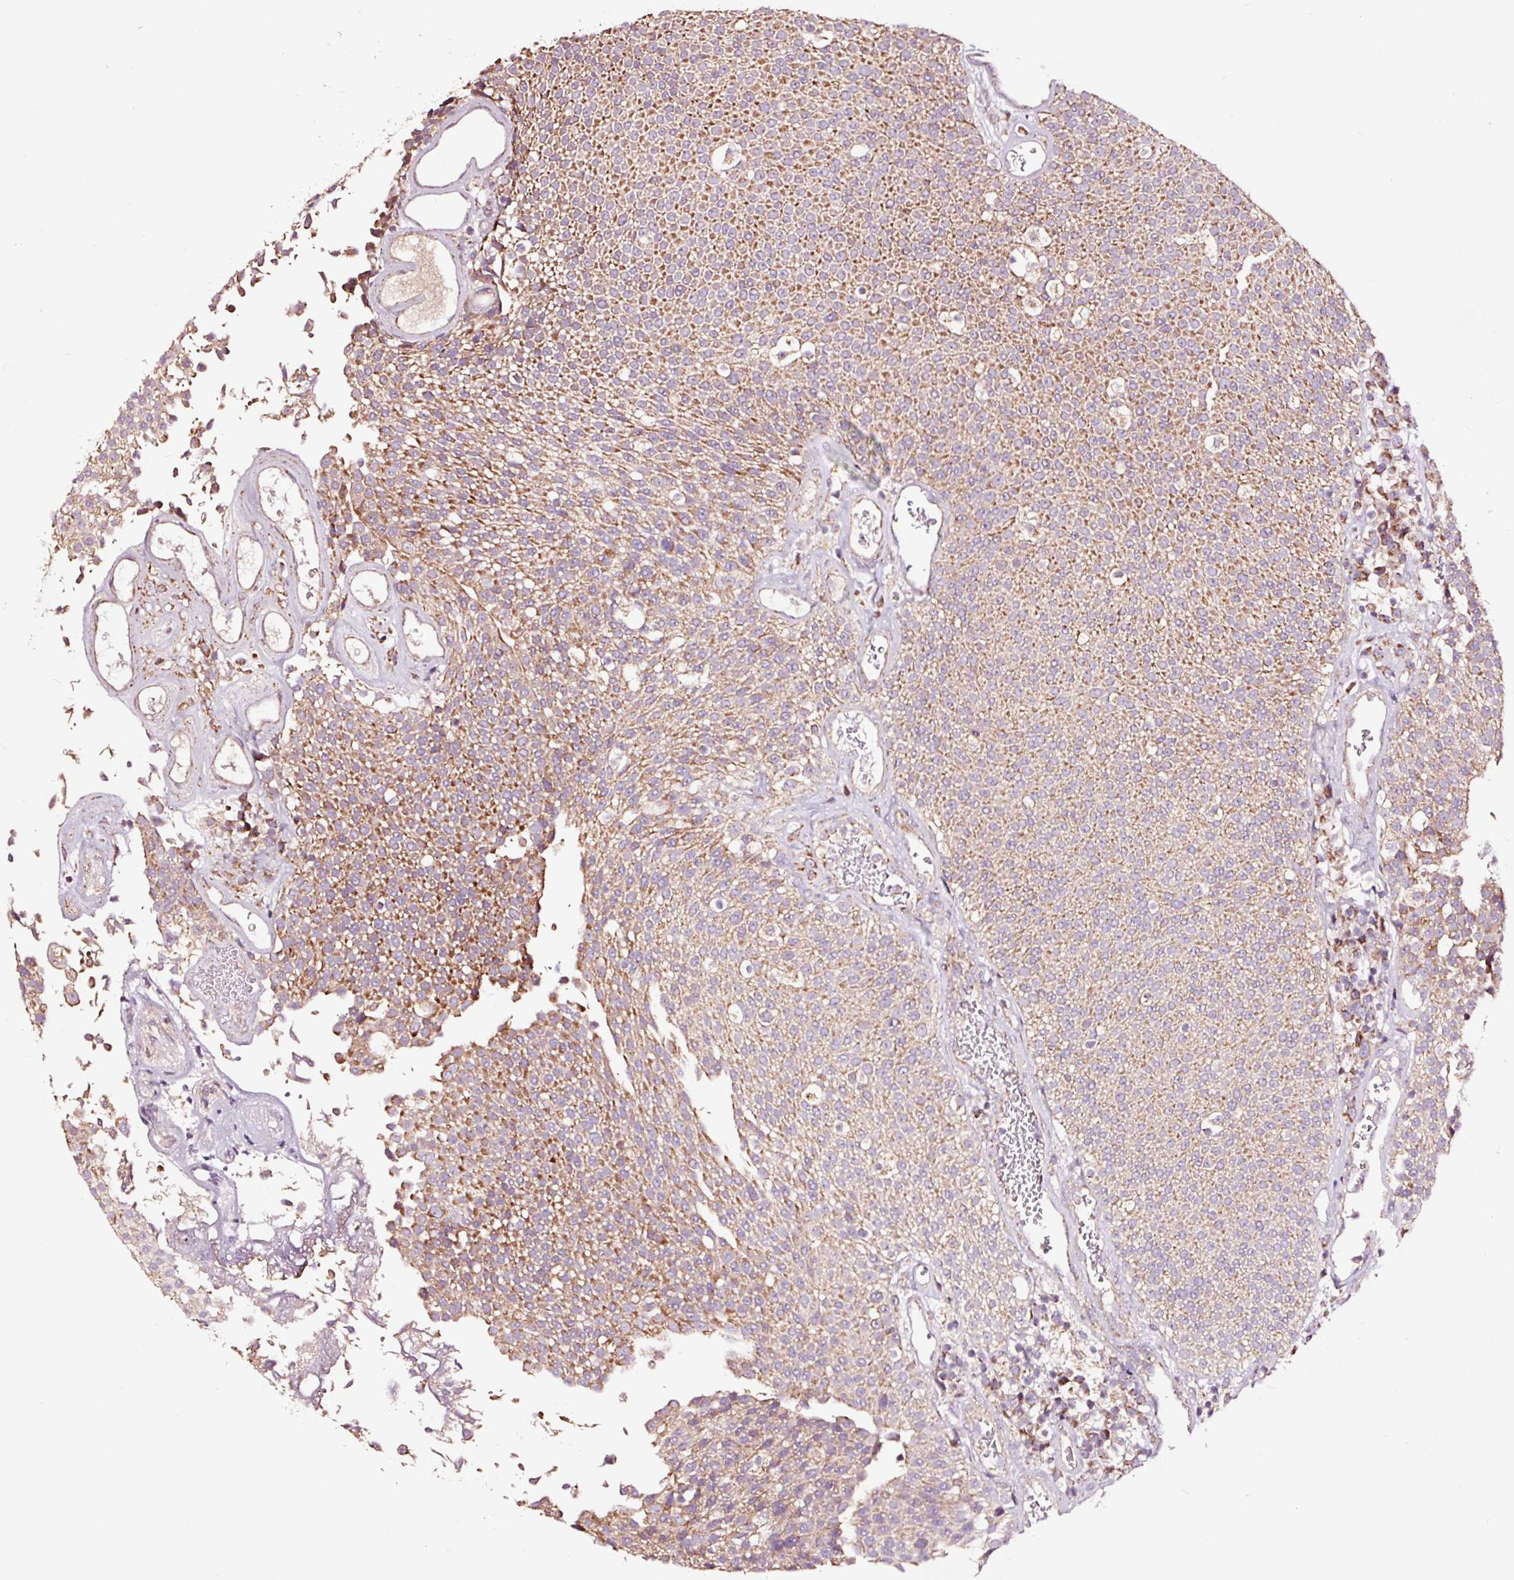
{"staining": {"intensity": "moderate", "quantity": ">75%", "location": "cytoplasmic/membranous"}, "tissue": "urothelial cancer", "cell_type": "Tumor cells", "image_type": "cancer", "snomed": [{"axis": "morphology", "description": "Urothelial carcinoma, Low grade"}, {"axis": "topography", "description": "Urinary bladder"}], "caption": "A brown stain shows moderate cytoplasmic/membranous positivity of a protein in human urothelial cancer tumor cells.", "gene": "TPM1", "patient": {"sex": "female", "age": 79}}